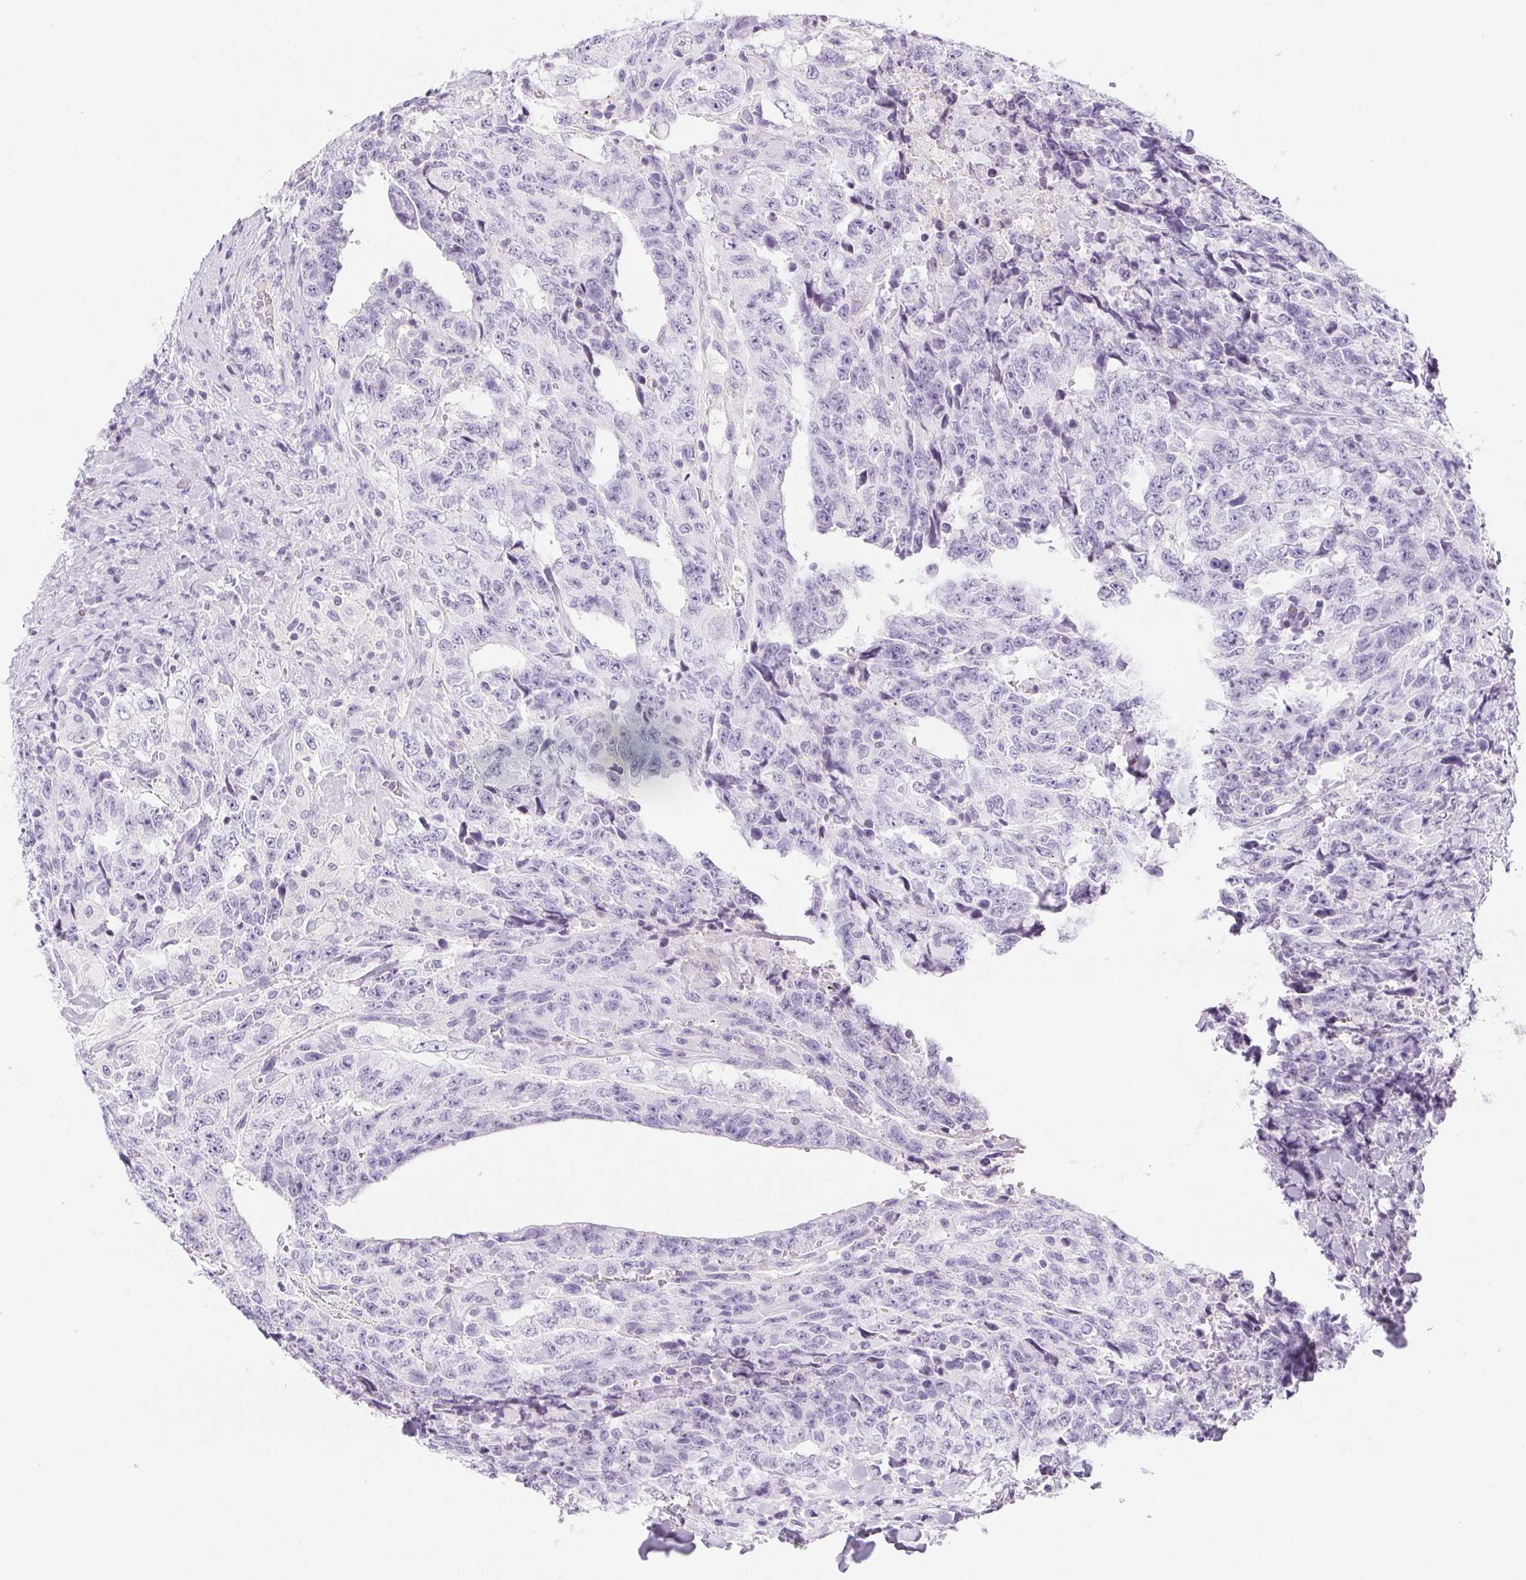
{"staining": {"intensity": "negative", "quantity": "none", "location": "none"}, "tissue": "testis cancer", "cell_type": "Tumor cells", "image_type": "cancer", "snomed": [{"axis": "morphology", "description": "Carcinoma, Embryonal, NOS"}, {"axis": "topography", "description": "Testis"}], "caption": "Tumor cells are negative for protein expression in human embryonal carcinoma (testis).", "gene": "BEND2", "patient": {"sex": "male", "age": 24}}